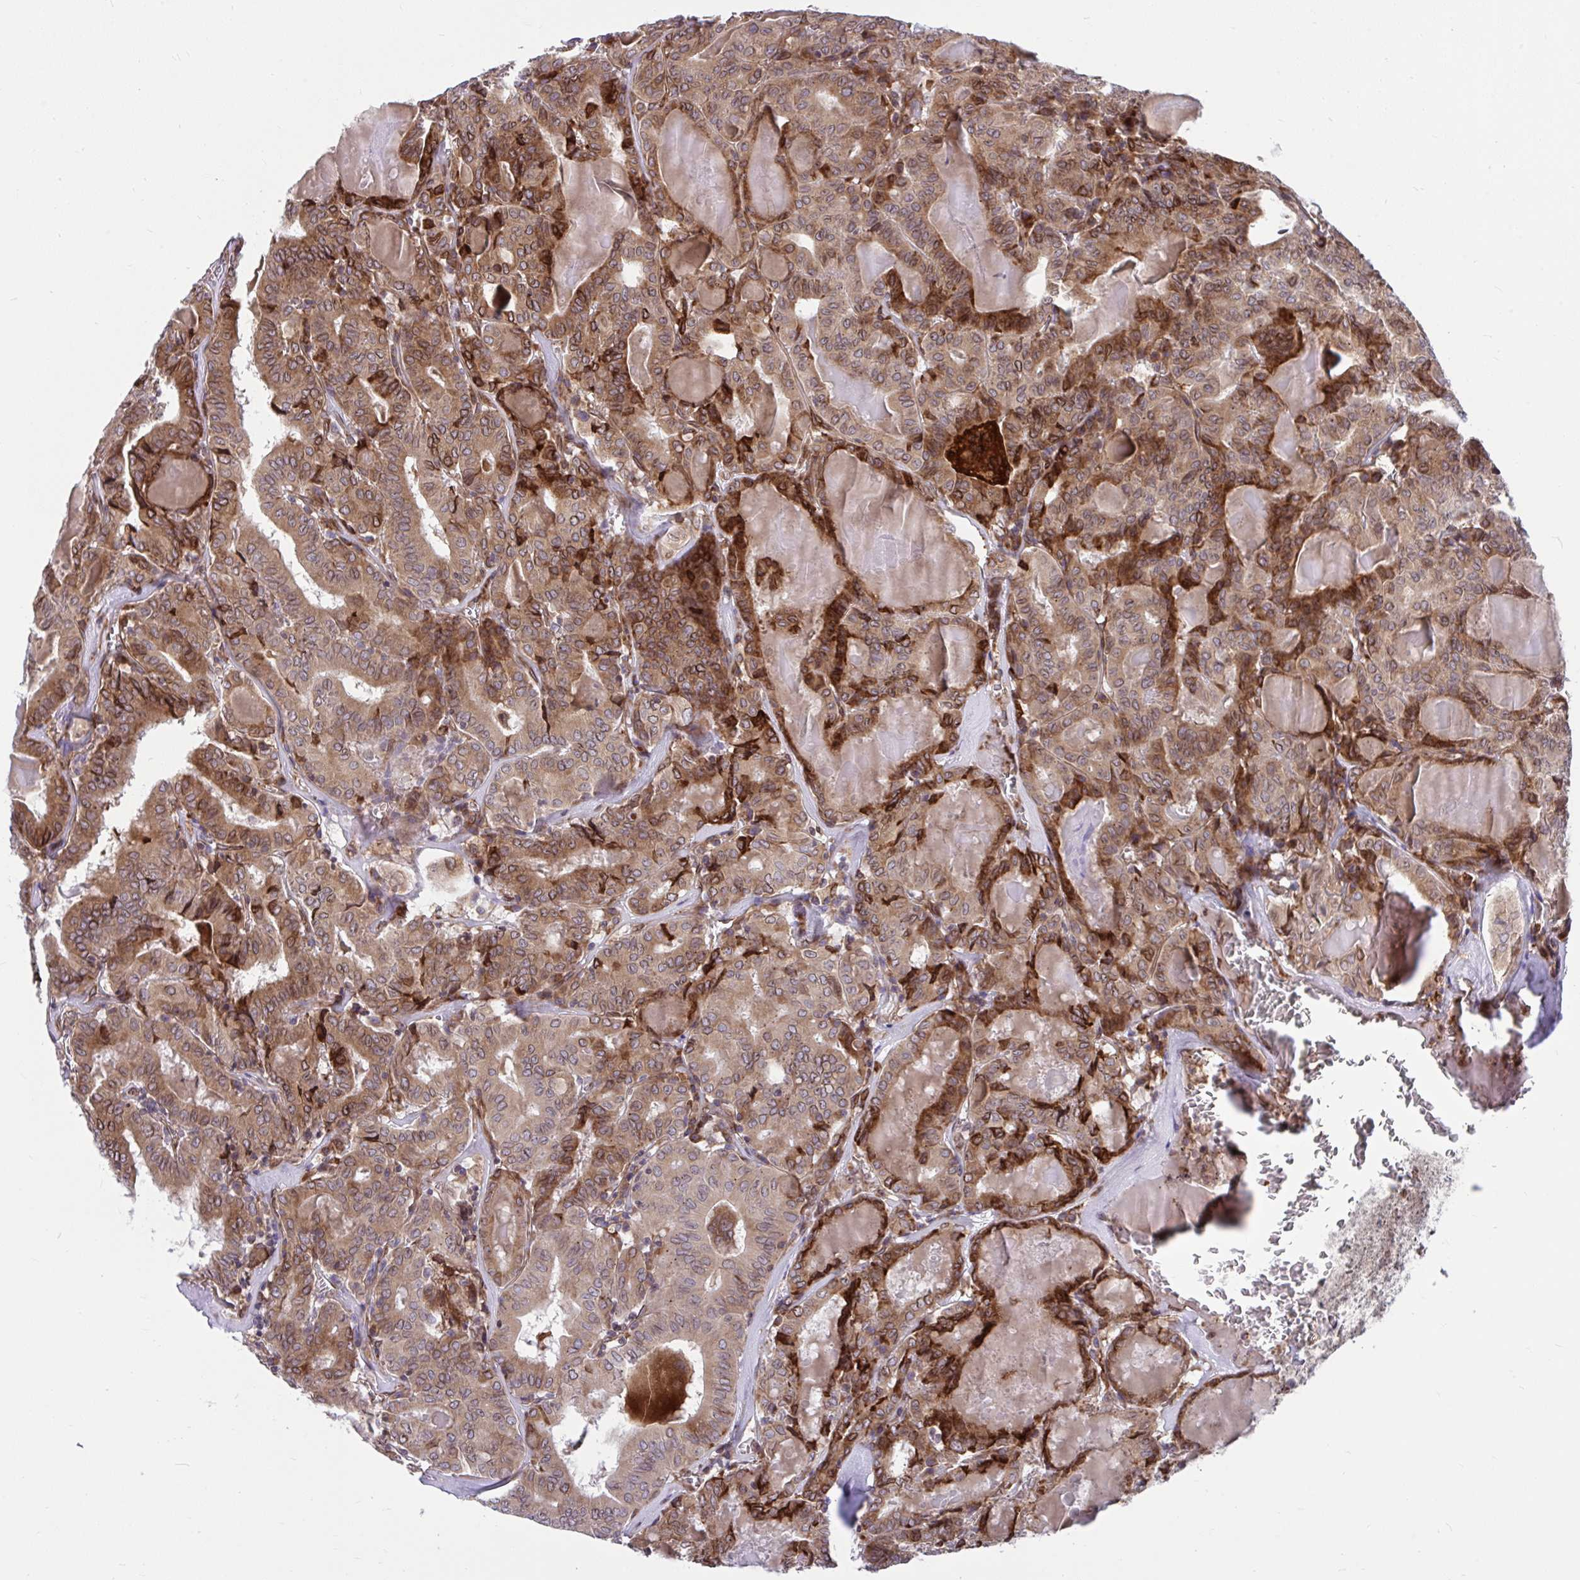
{"staining": {"intensity": "moderate", "quantity": ">75%", "location": "cytoplasmic/membranous"}, "tissue": "thyroid cancer", "cell_type": "Tumor cells", "image_type": "cancer", "snomed": [{"axis": "morphology", "description": "Papillary adenocarcinoma, NOS"}, {"axis": "topography", "description": "Thyroid gland"}], "caption": "Protein expression analysis of thyroid cancer displays moderate cytoplasmic/membranous positivity in approximately >75% of tumor cells.", "gene": "STIM2", "patient": {"sex": "female", "age": 72}}